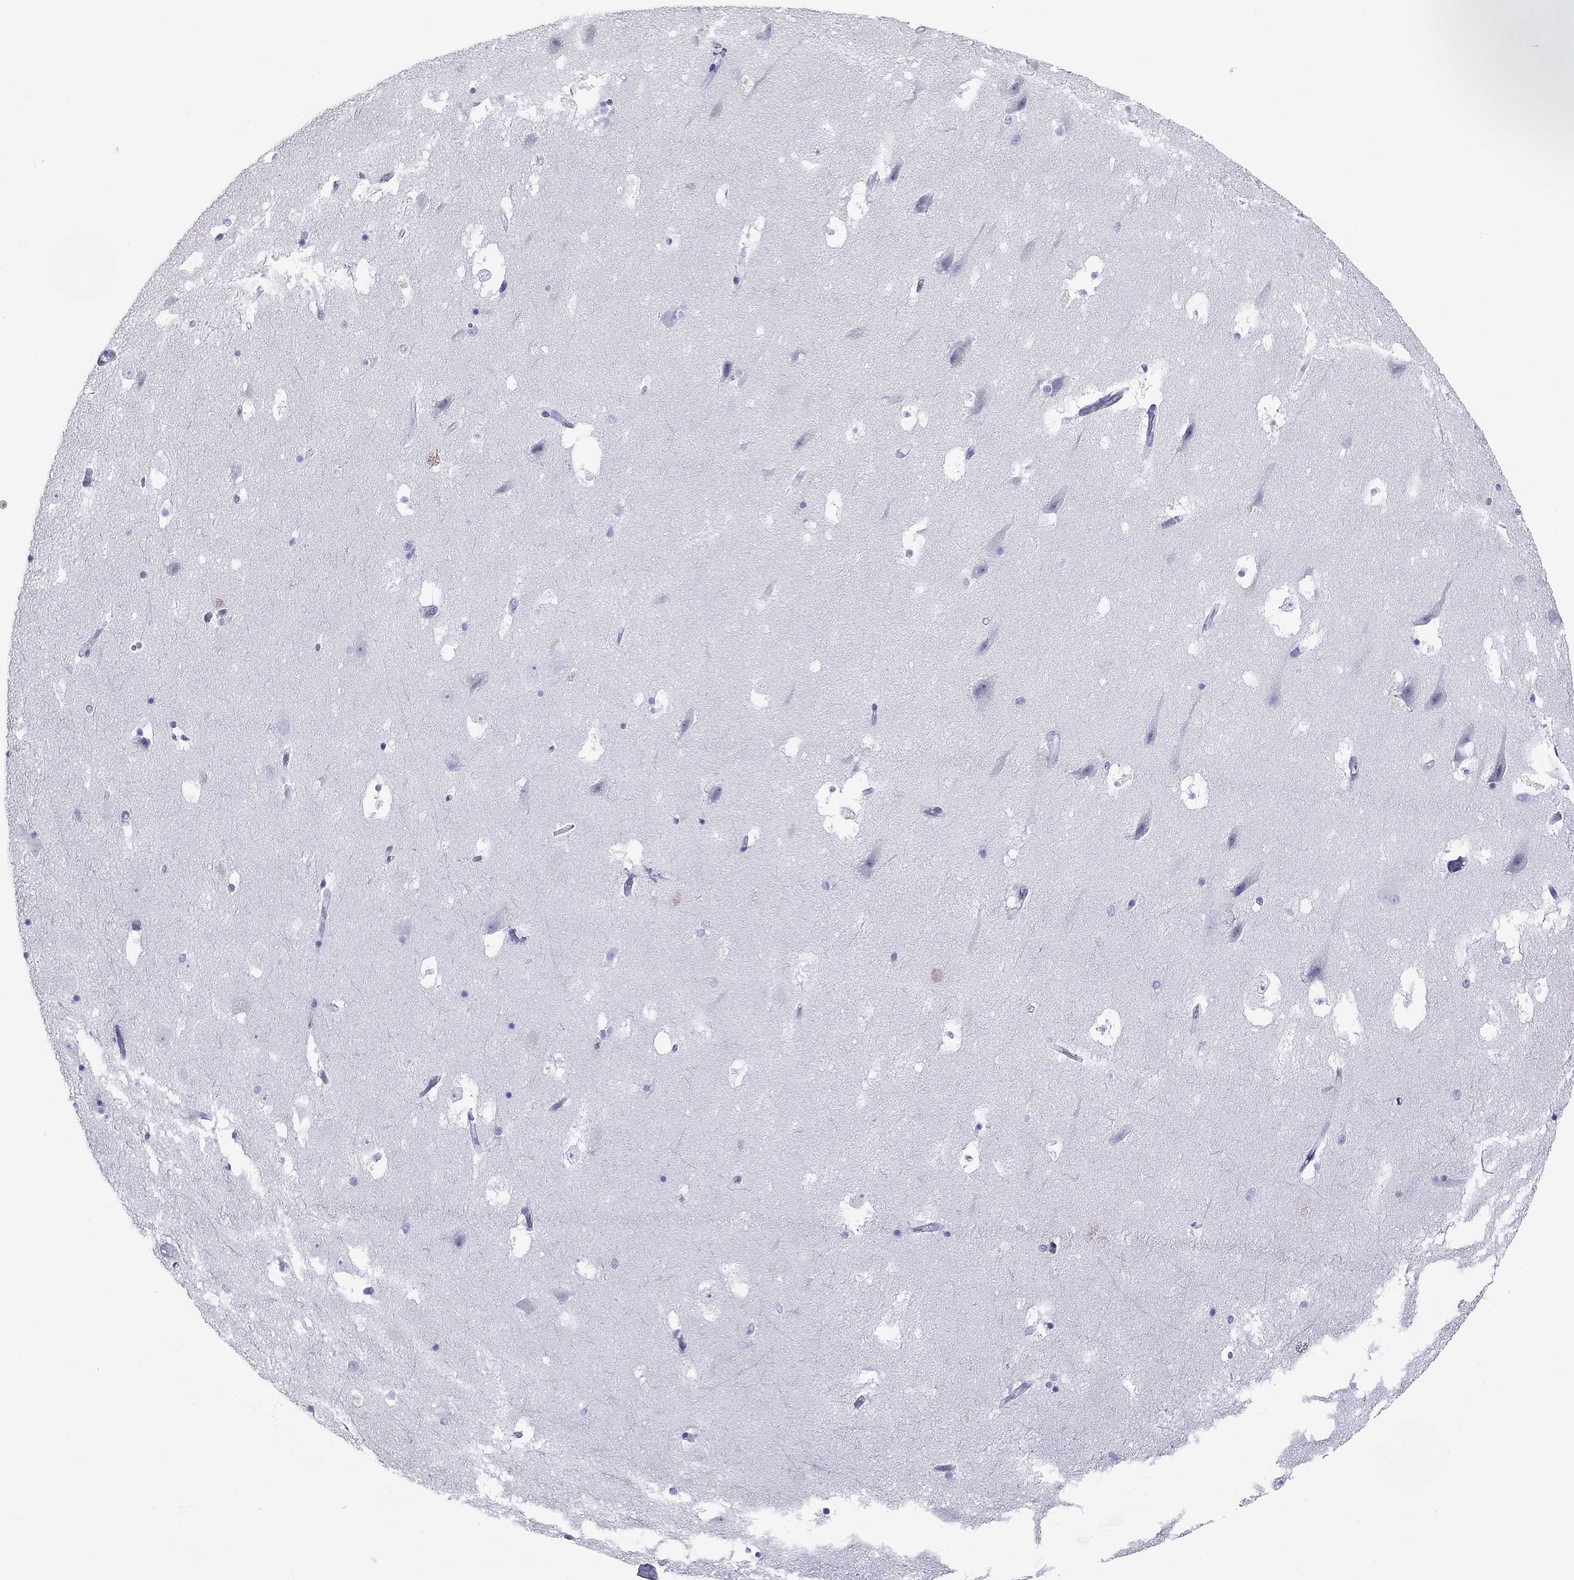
{"staining": {"intensity": "negative", "quantity": "none", "location": "none"}, "tissue": "hippocampus", "cell_type": "Glial cells", "image_type": "normal", "snomed": [{"axis": "morphology", "description": "Normal tissue, NOS"}, {"axis": "topography", "description": "Hippocampus"}], "caption": "DAB immunohistochemical staining of unremarkable hippocampus displays no significant expression in glial cells.", "gene": "SLAMF1", "patient": {"sex": "male", "age": 51}}